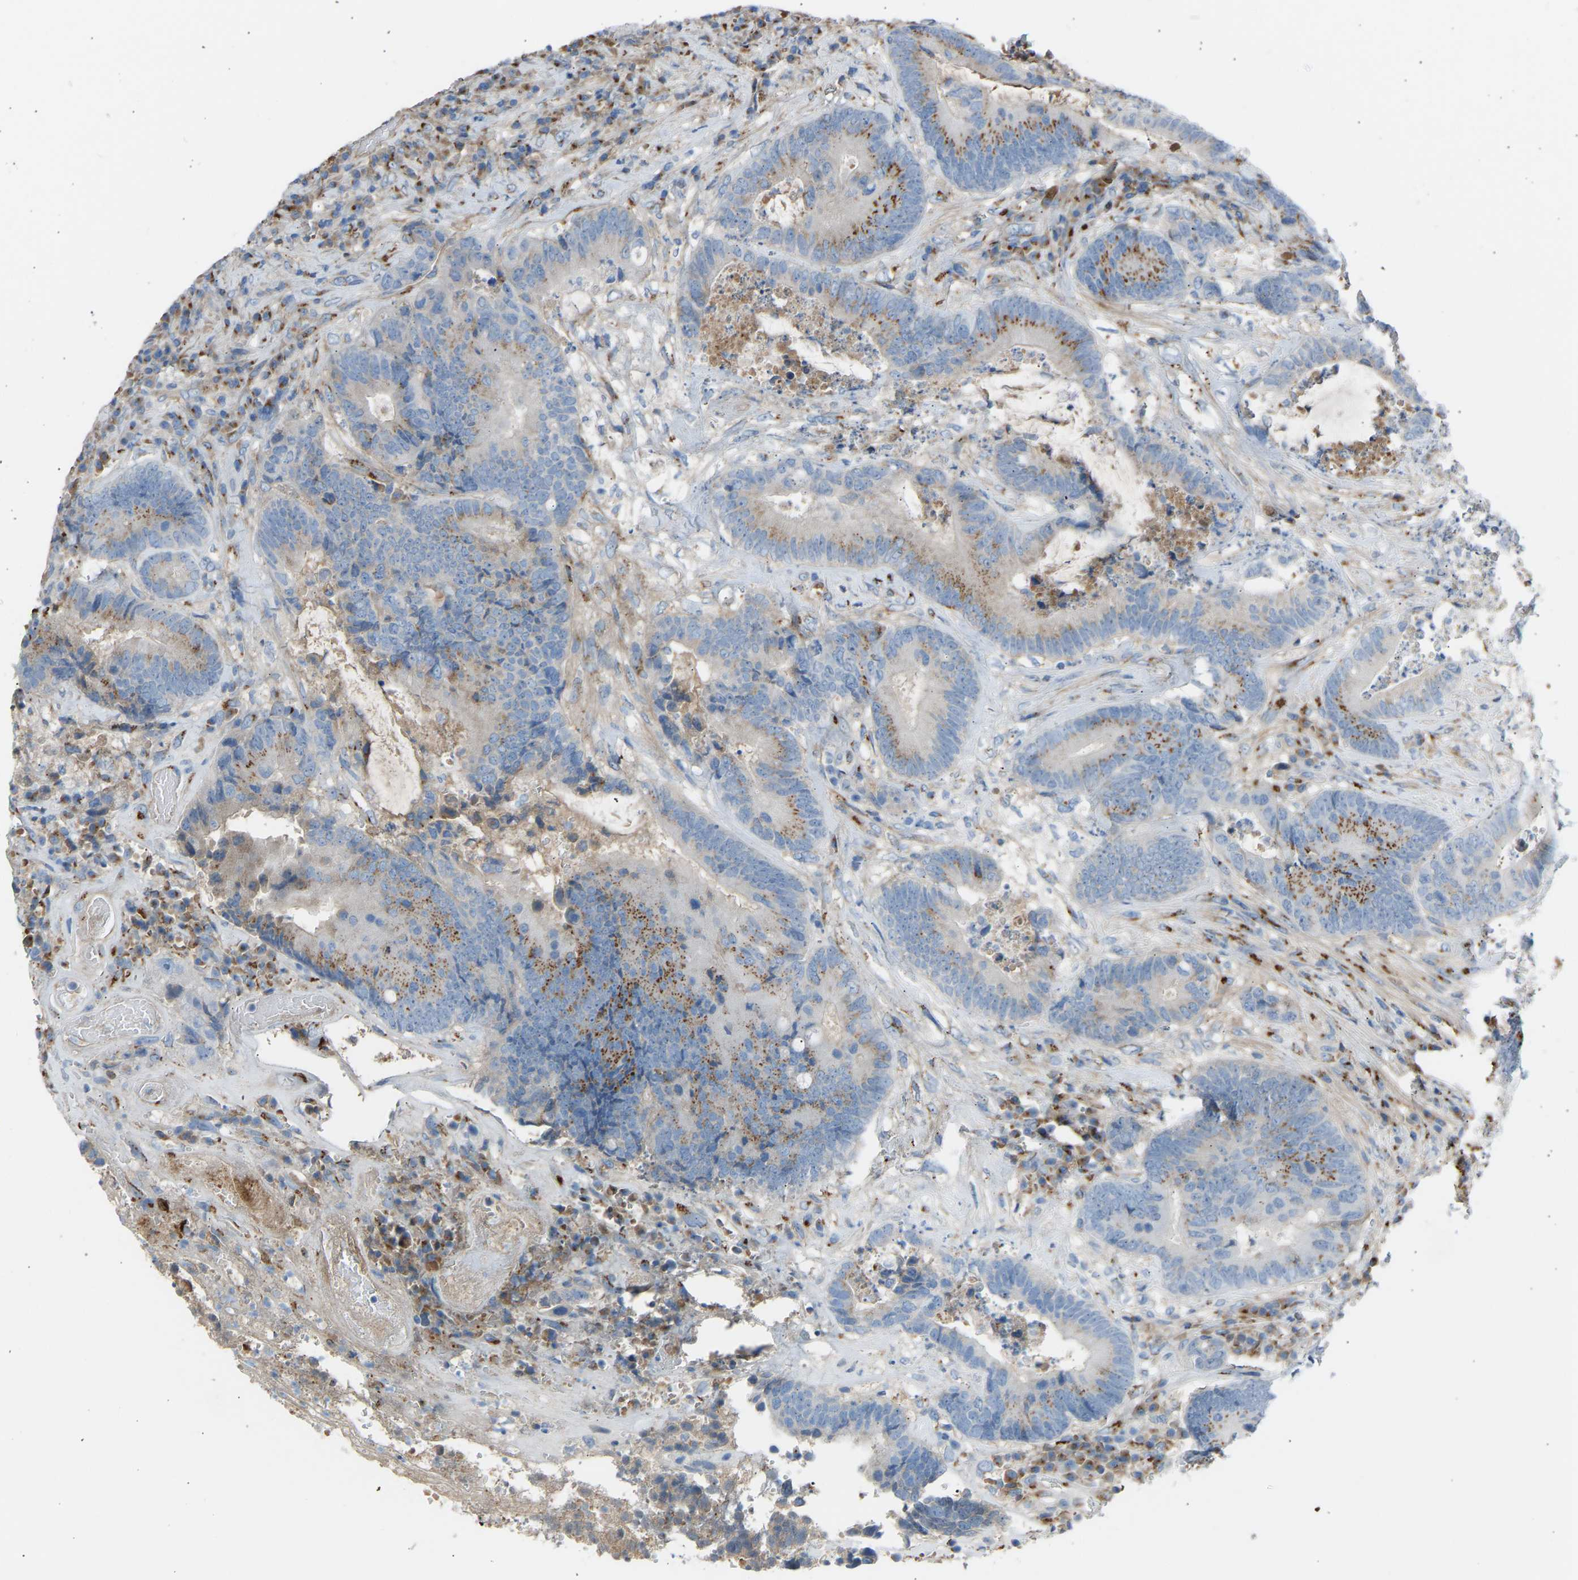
{"staining": {"intensity": "moderate", "quantity": "25%-75%", "location": "cytoplasmic/membranous"}, "tissue": "colorectal cancer", "cell_type": "Tumor cells", "image_type": "cancer", "snomed": [{"axis": "morphology", "description": "Adenocarcinoma, NOS"}, {"axis": "topography", "description": "Rectum"}], "caption": "Colorectal cancer (adenocarcinoma) stained with a brown dye demonstrates moderate cytoplasmic/membranous positive staining in about 25%-75% of tumor cells.", "gene": "CYREN", "patient": {"sex": "female", "age": 89}}